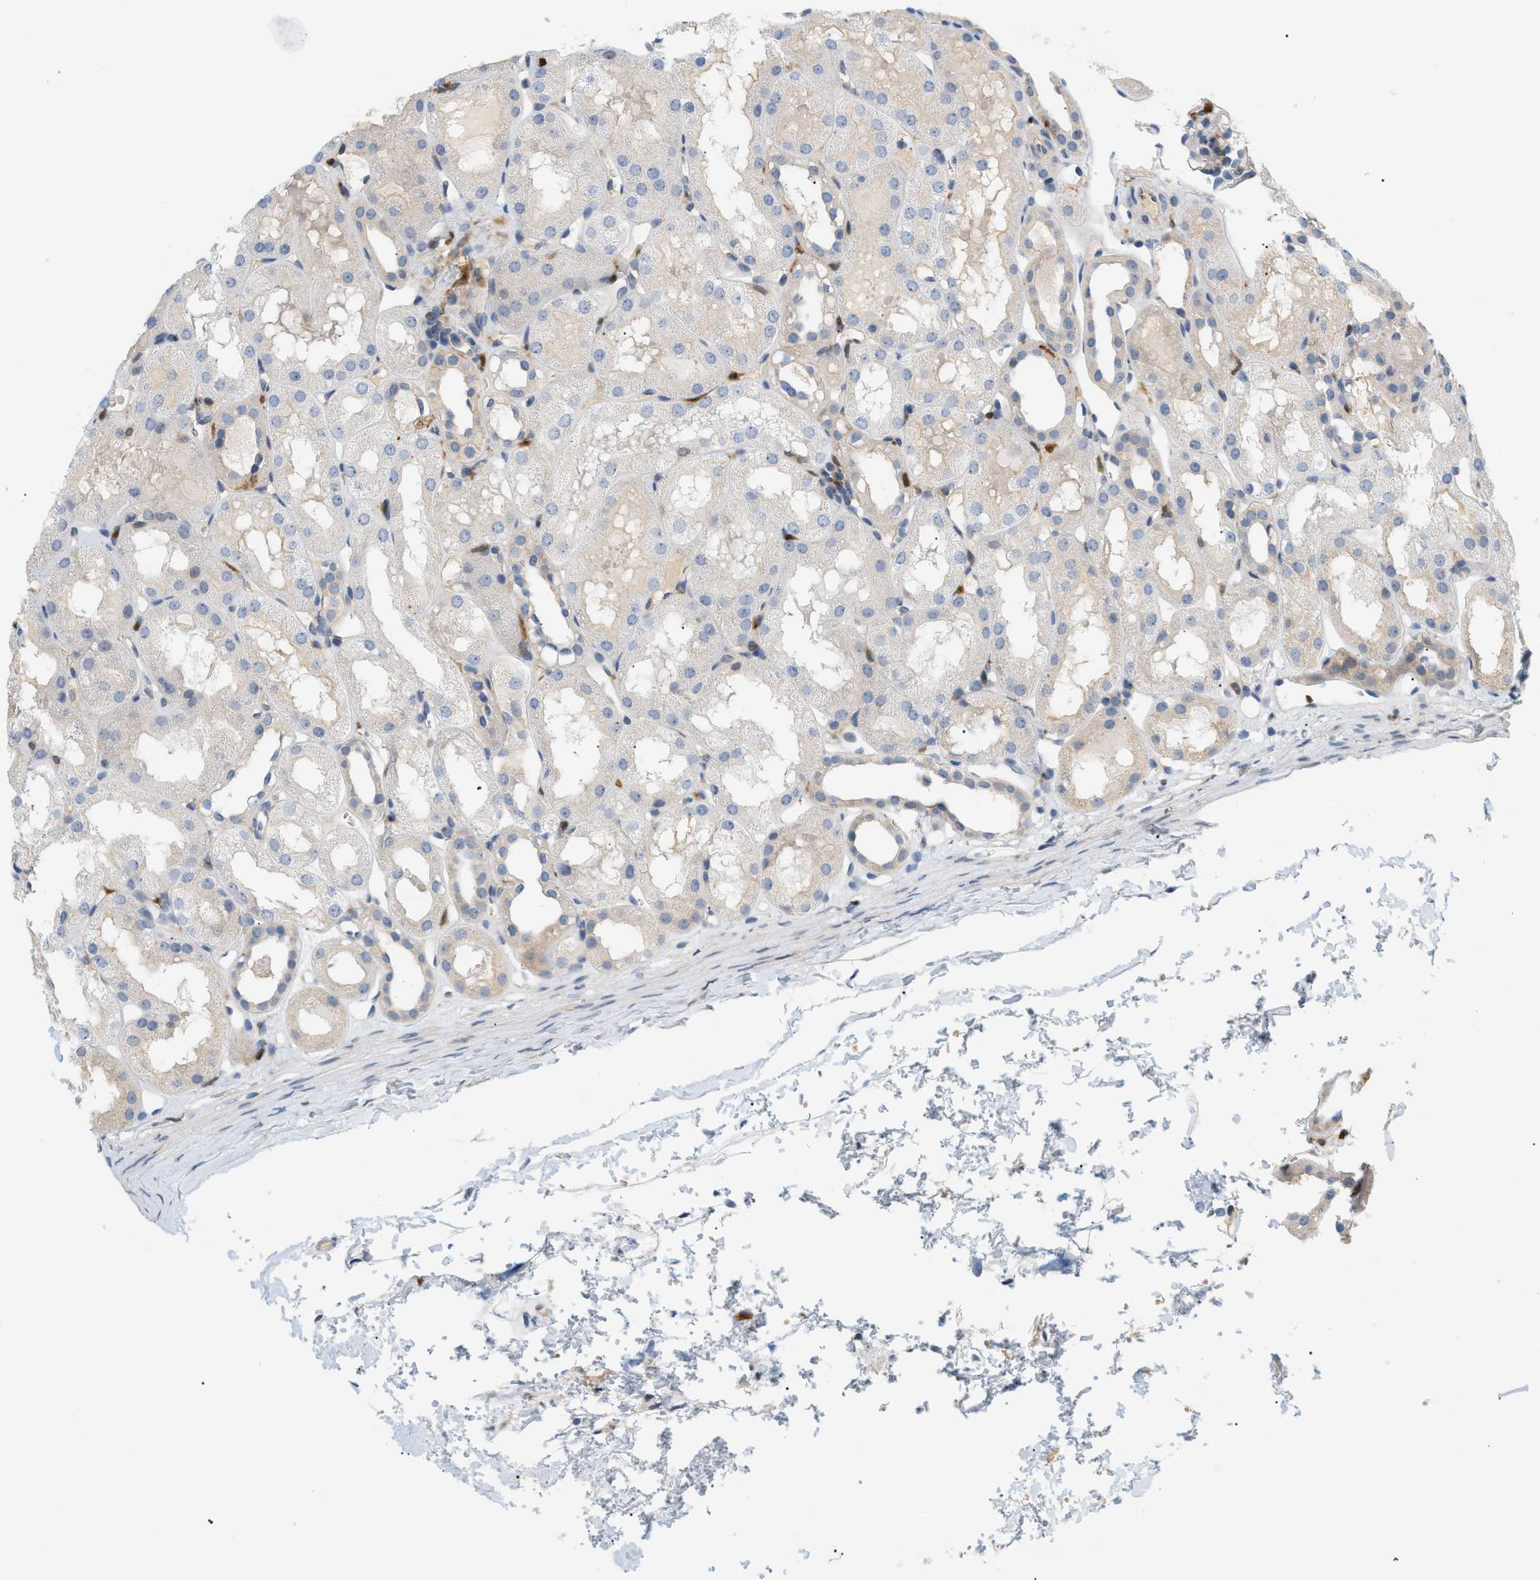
{"staining": {"intensity": "negative", "quantity": "none", "location": "none"}, "tissue": "kidney", "cell_type": "Cells in glomeruli", "image_type": "normal", "snomed": [{"axis": "morphology", "description": "Normal tissue, NOS"}, {"axis": "topography", "description": "Kidney"}, {"axis": "topography", "description": "Urinary bladder"}], "caption": "There is no significant positivity in cells in glomeruli of kidney. (DAB IHC visualized using brightfield microscopy, high magnification).", "gene": "PYCARD", "patient": {"sex": "male", "age": 16}}